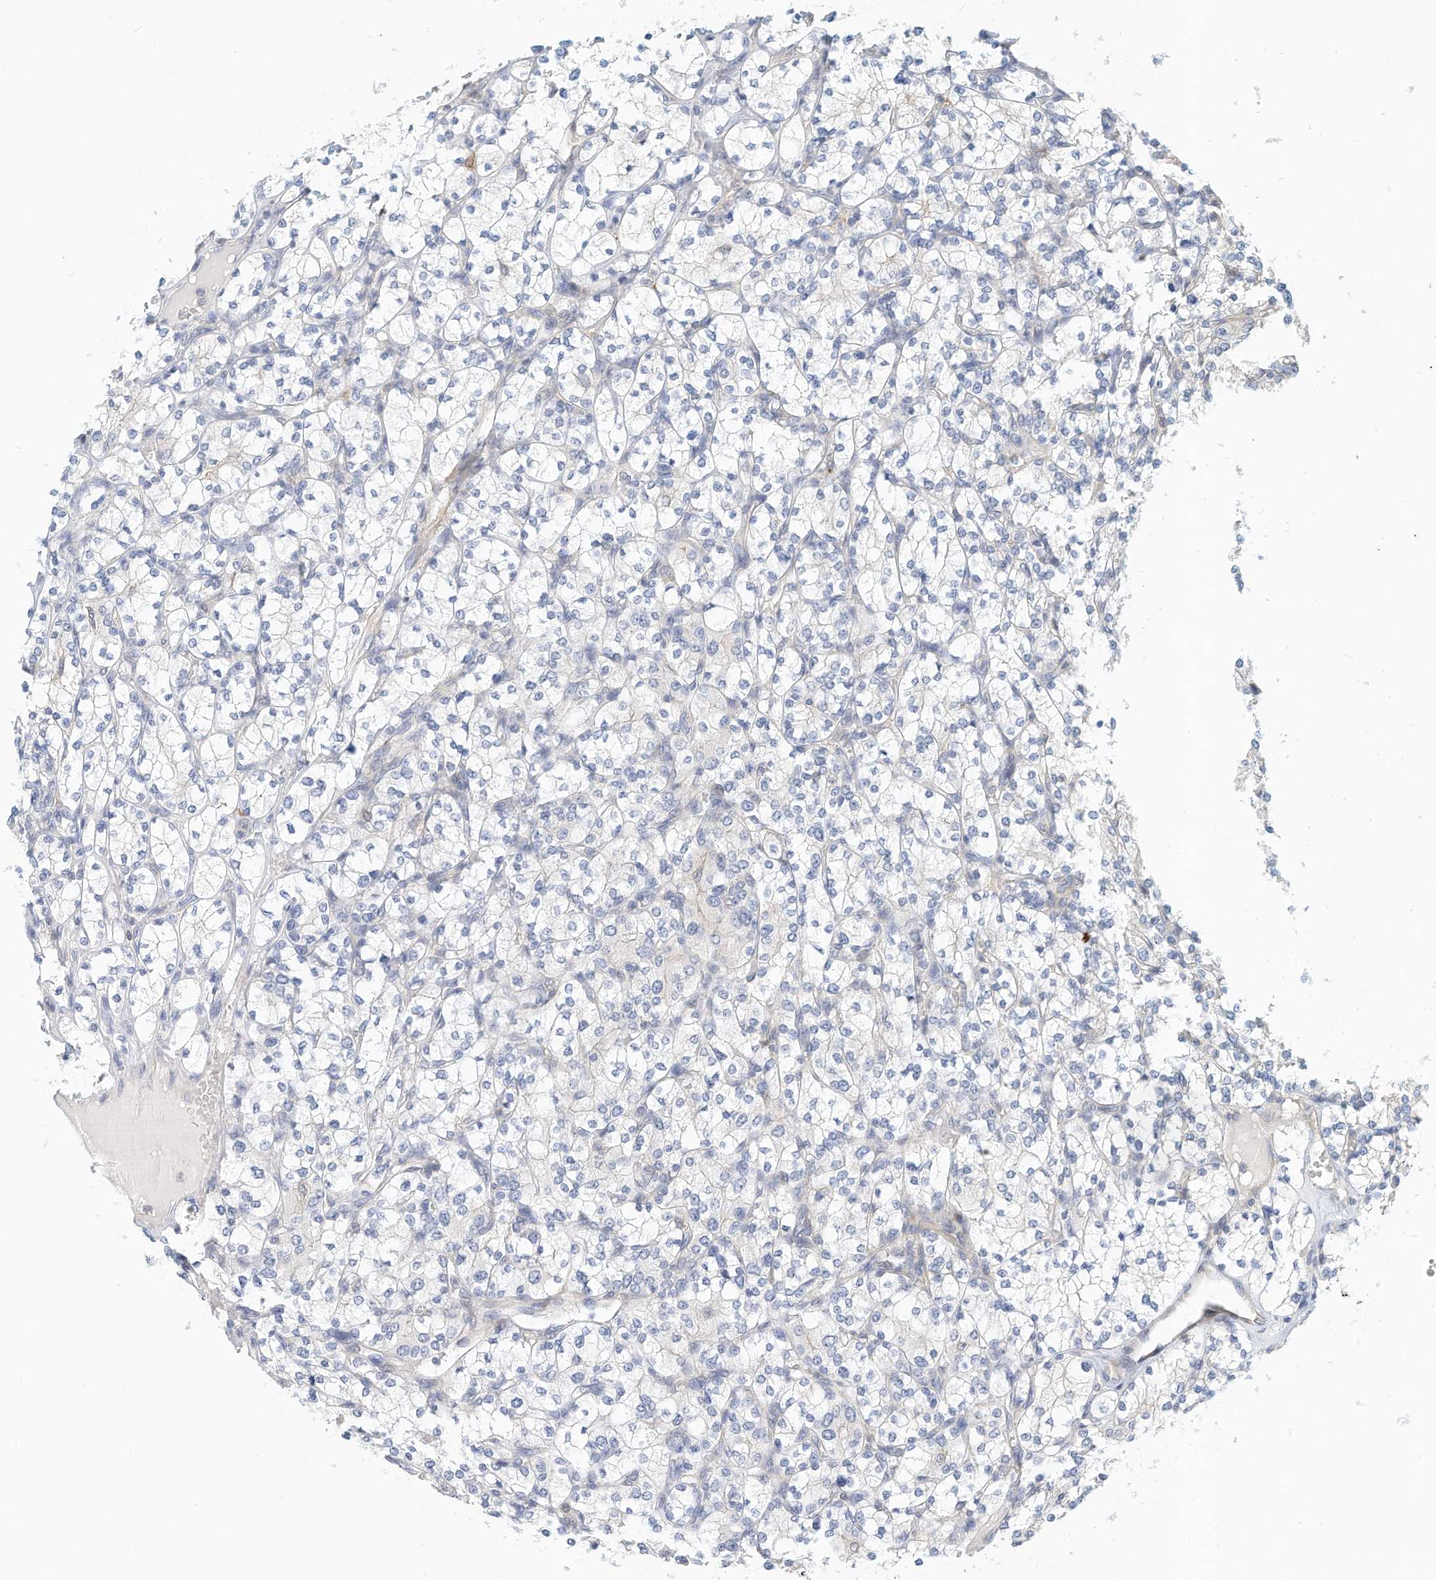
{"staining": {"intensity": "negative", "quantity": "none", "location": "none"}, "tissue": "renal cancer", "cell_type": "Tumor cells", "image_type": "cancer", "snomed": [{"axis": "morphology", "description": "Adenocarcinoma, NOS"}, {"axis": "topography", "description": "Kidney"}], "caption": "High power microscopy image of an immunohistochemistry histopathology image of renal adenocarcinoma, revealing no significant positivity in tumor cells.", "gene": "MICAL1", "patient": {"sex": "male", "age": 77}}